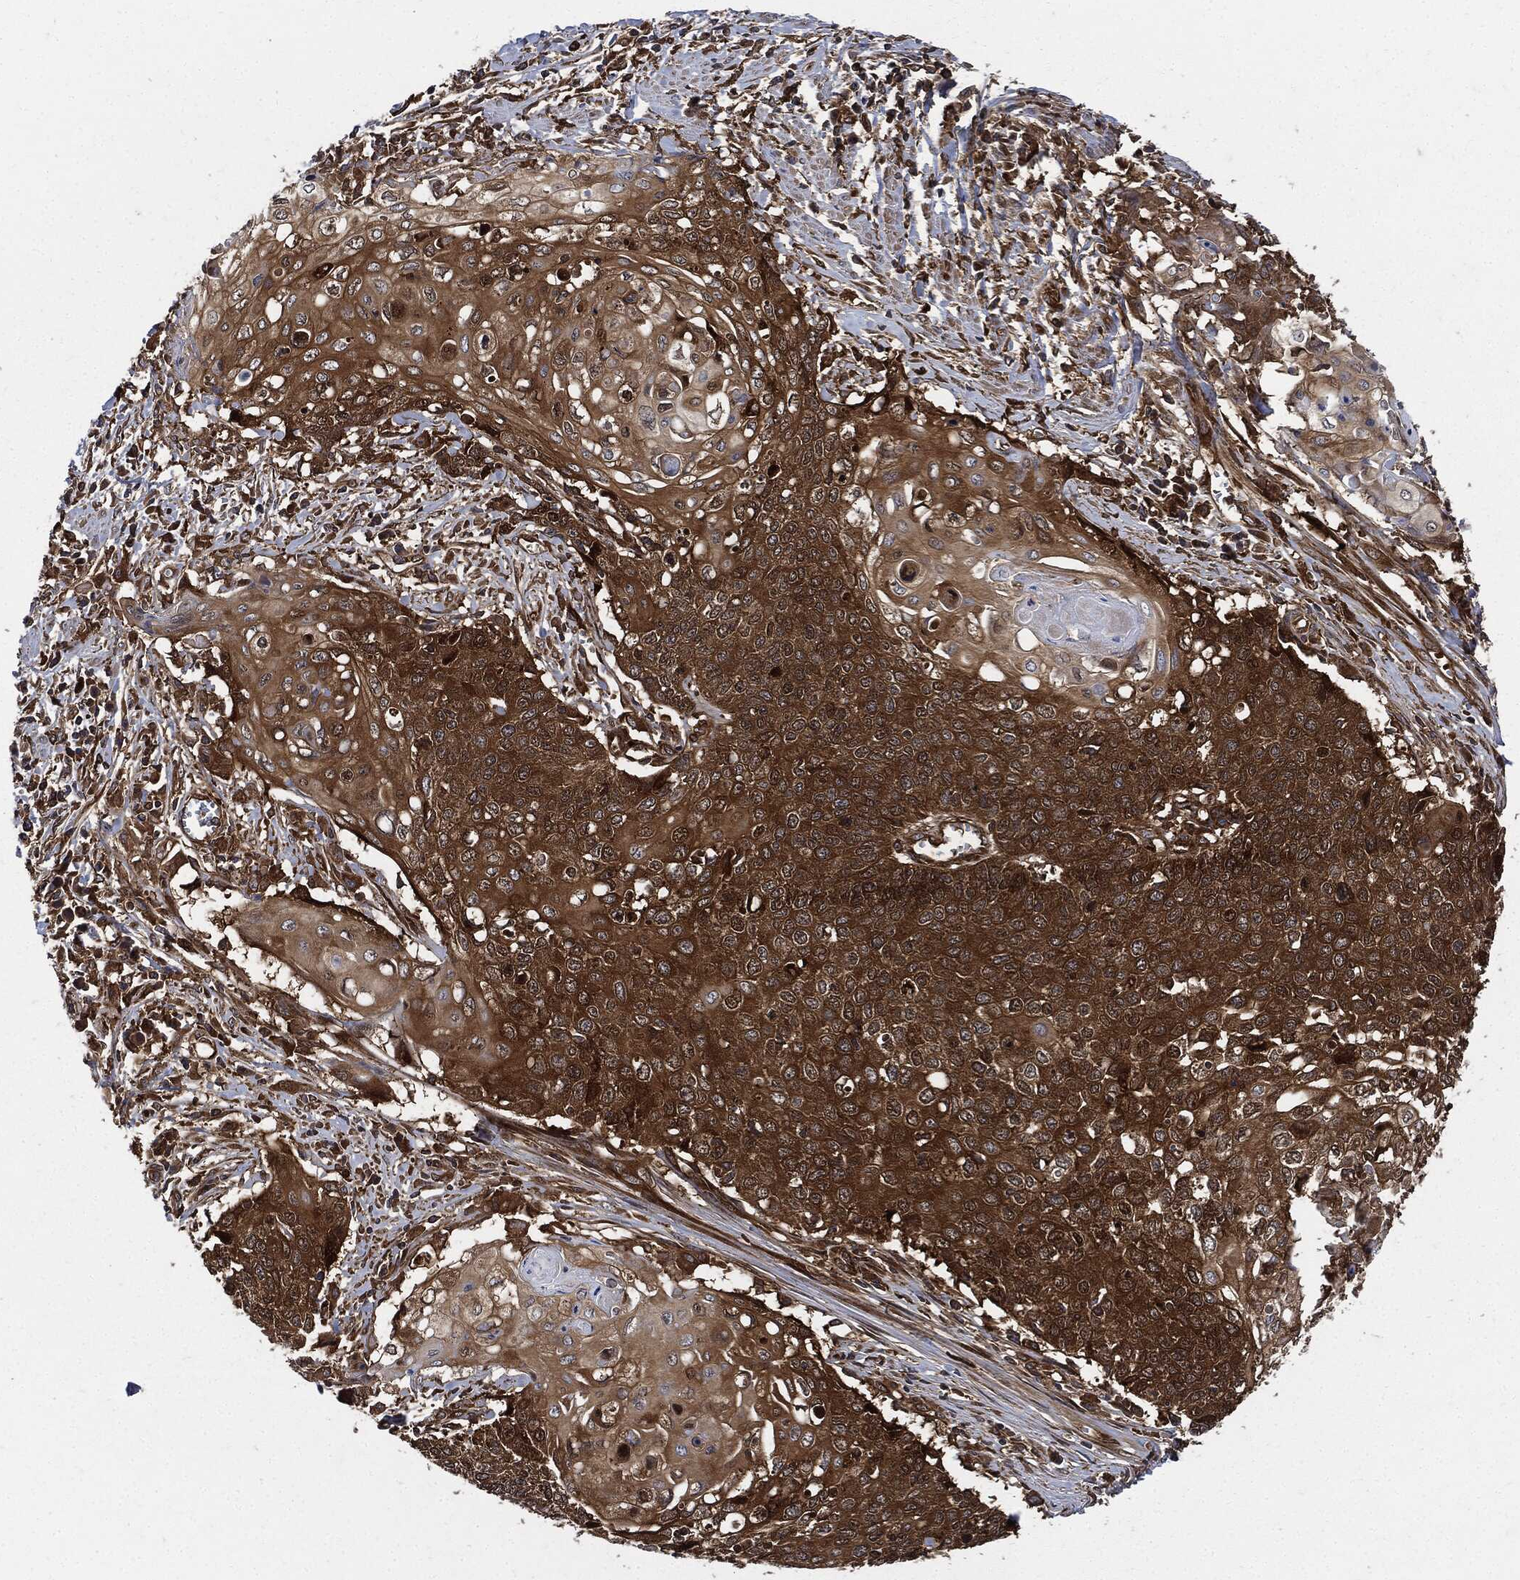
{"staining": {"intensity": "strong", "quantity": ">75%", "location": "cytoplasmic/membranous"}, "tissue": "cervical cancer", "cell_type": "Tumor cells", "image_type": "cancer", "snomed": [{"axis": "morphology", "description": "Squamous cell carcinoma, NOS"}, {"axis": "topography", "description": "Cervix"}], "caption": "Tumor cells exhibit high levels of strong cytoplasmic/membranous staining in approximately >75% of cells in cervical squamous cell carcinoma.", "gene": "XPNPEP1", "patient": {"sex": "female", "age": 39}}